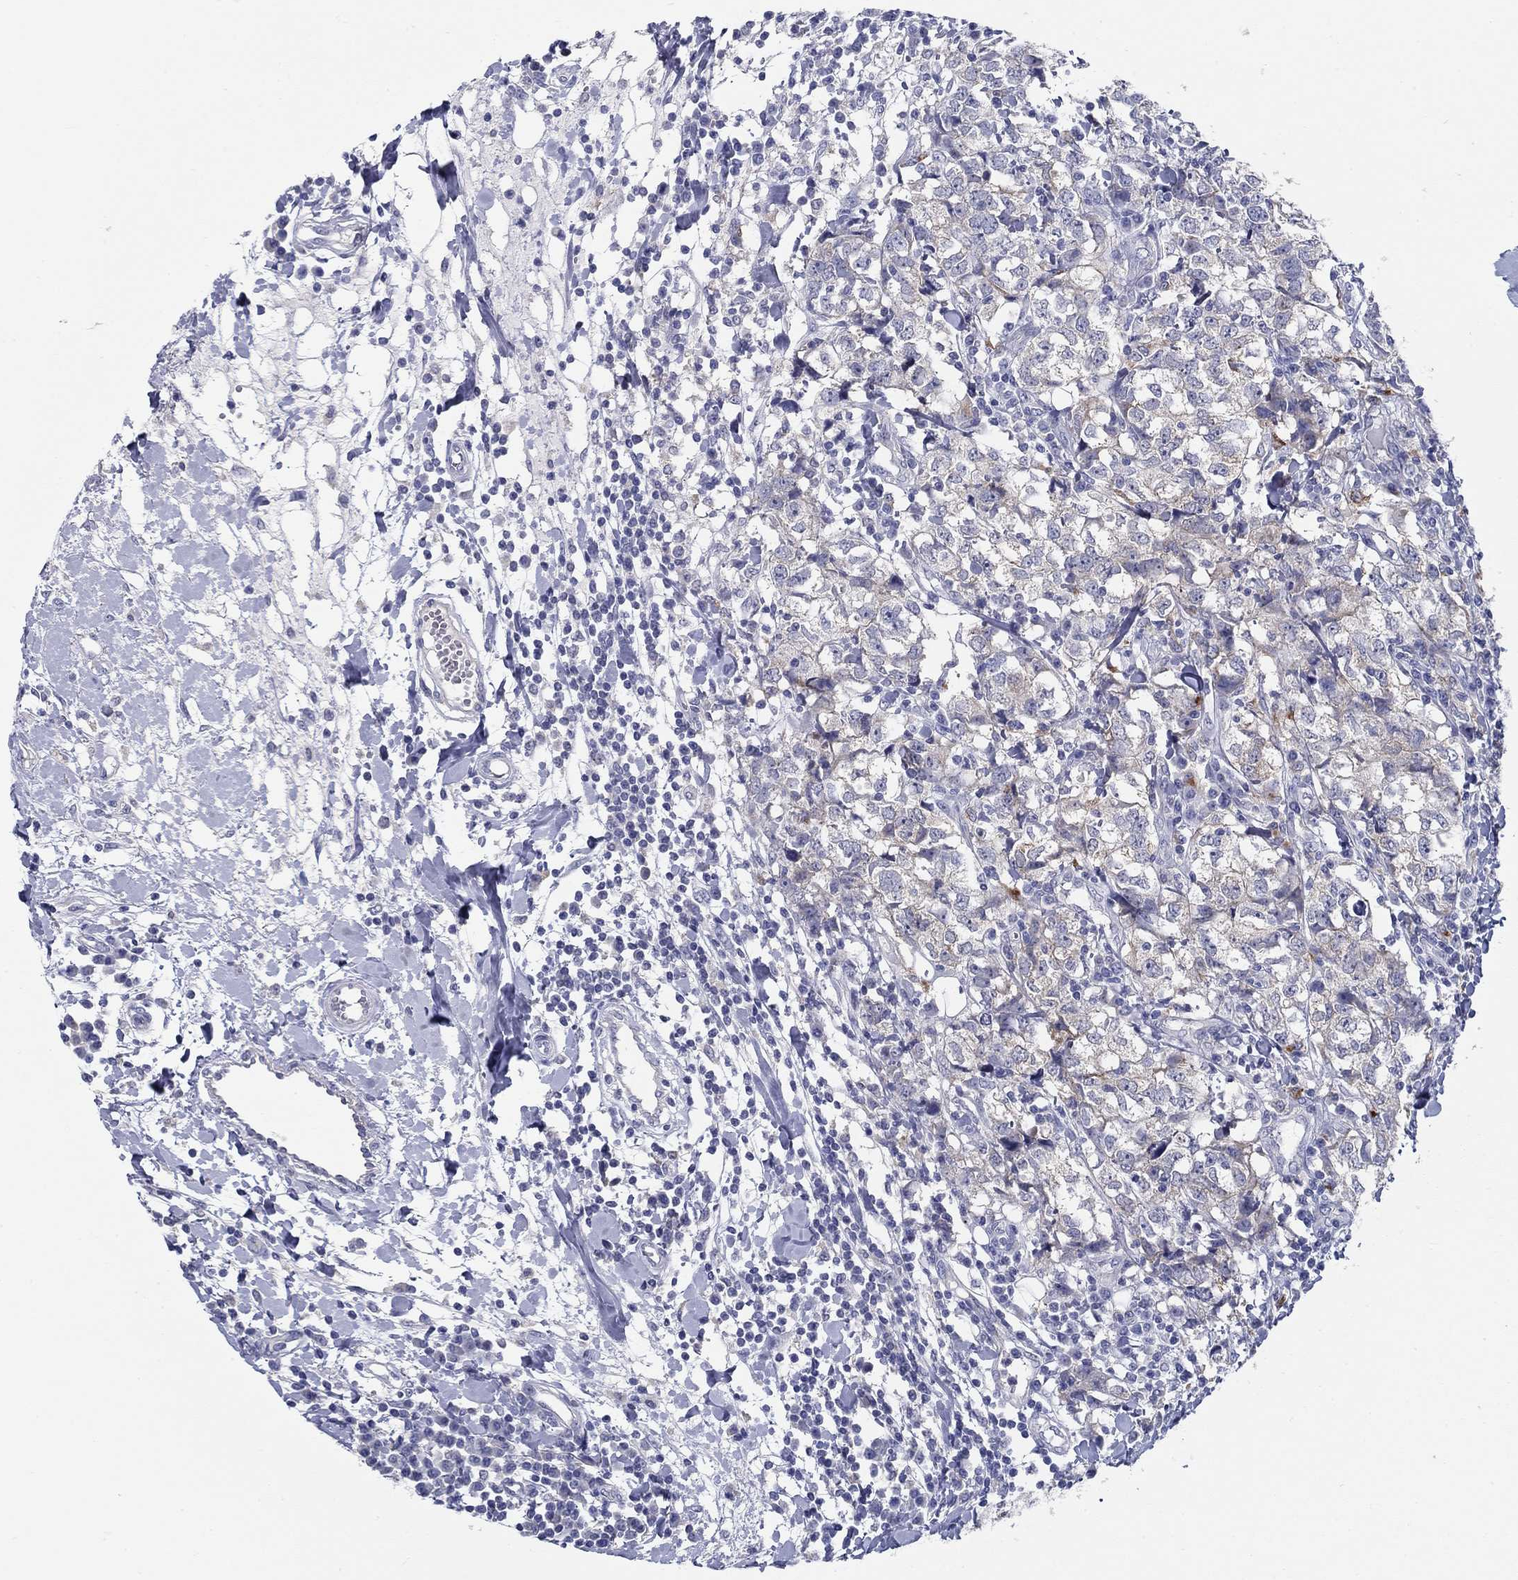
{"staining": {"intensity": "moderate", "quantity": "<25%", "location": "cytoplasmic/membranous"}, "tissue": "breast cancer", "cell_type": "Tumor cells", "image_type": "cancer", "snomed": [{"axis": "morphology", "description": "Duct carcinoma"}, {"axis": "topography", "description": "Breast"}], "caption": "This photomicrograph shows IHC staining of intraductal carcinoma (breast), with low moderate cytoplasmic/membranous staining in approximately <25% of tumor cells.", "gene": "RAP1GAP", "patient": {"sex": "female", "age": 30}}